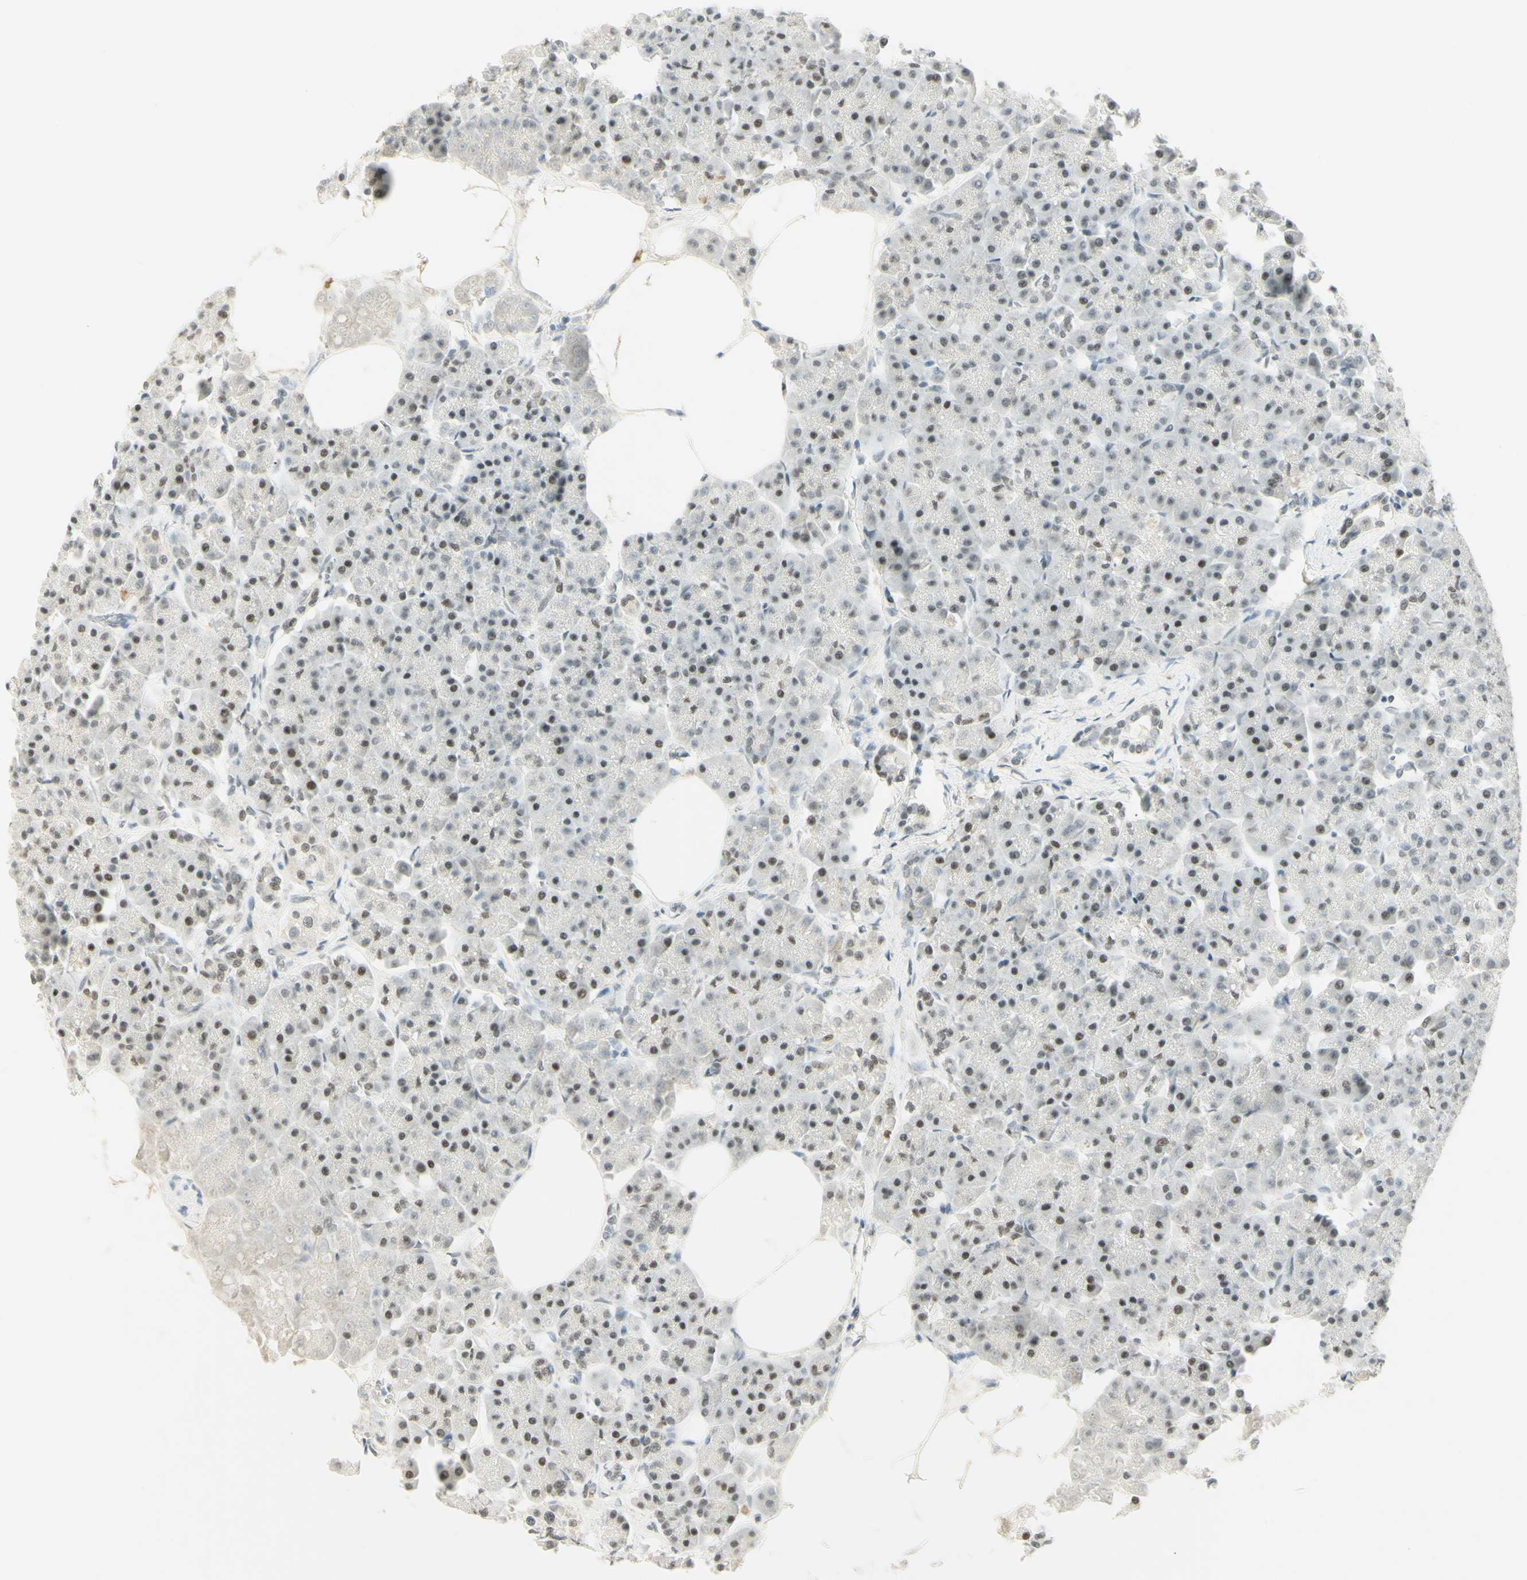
{"staining": {"intensity": "weak", "quantity": "25%-75%", "location": "nuclear"}, "tissue": "pancreas", "cell_type": "Exocrine glandular cells", "image_type": "normal", "snomed": [{"axis": "morphology", "description": "Normal tissue, NOS"}, {"axis": "topography", "description": "Pancreas"}], "caption": "IHC (DAB (3,3'-diaminobenzidine)) staining of unremarkable human pancreas reveals weak nuclear protein staining in approximately 25%-75% of exocrine glandular cells. The staining was performed using DAB (3,3'-diaminobenzidine), with brown indicating positive protein expression. Nuclei are stained blue with hematoxylin.", "gene": "PMS2", "patient": {"sex": "female", "age": 70}}